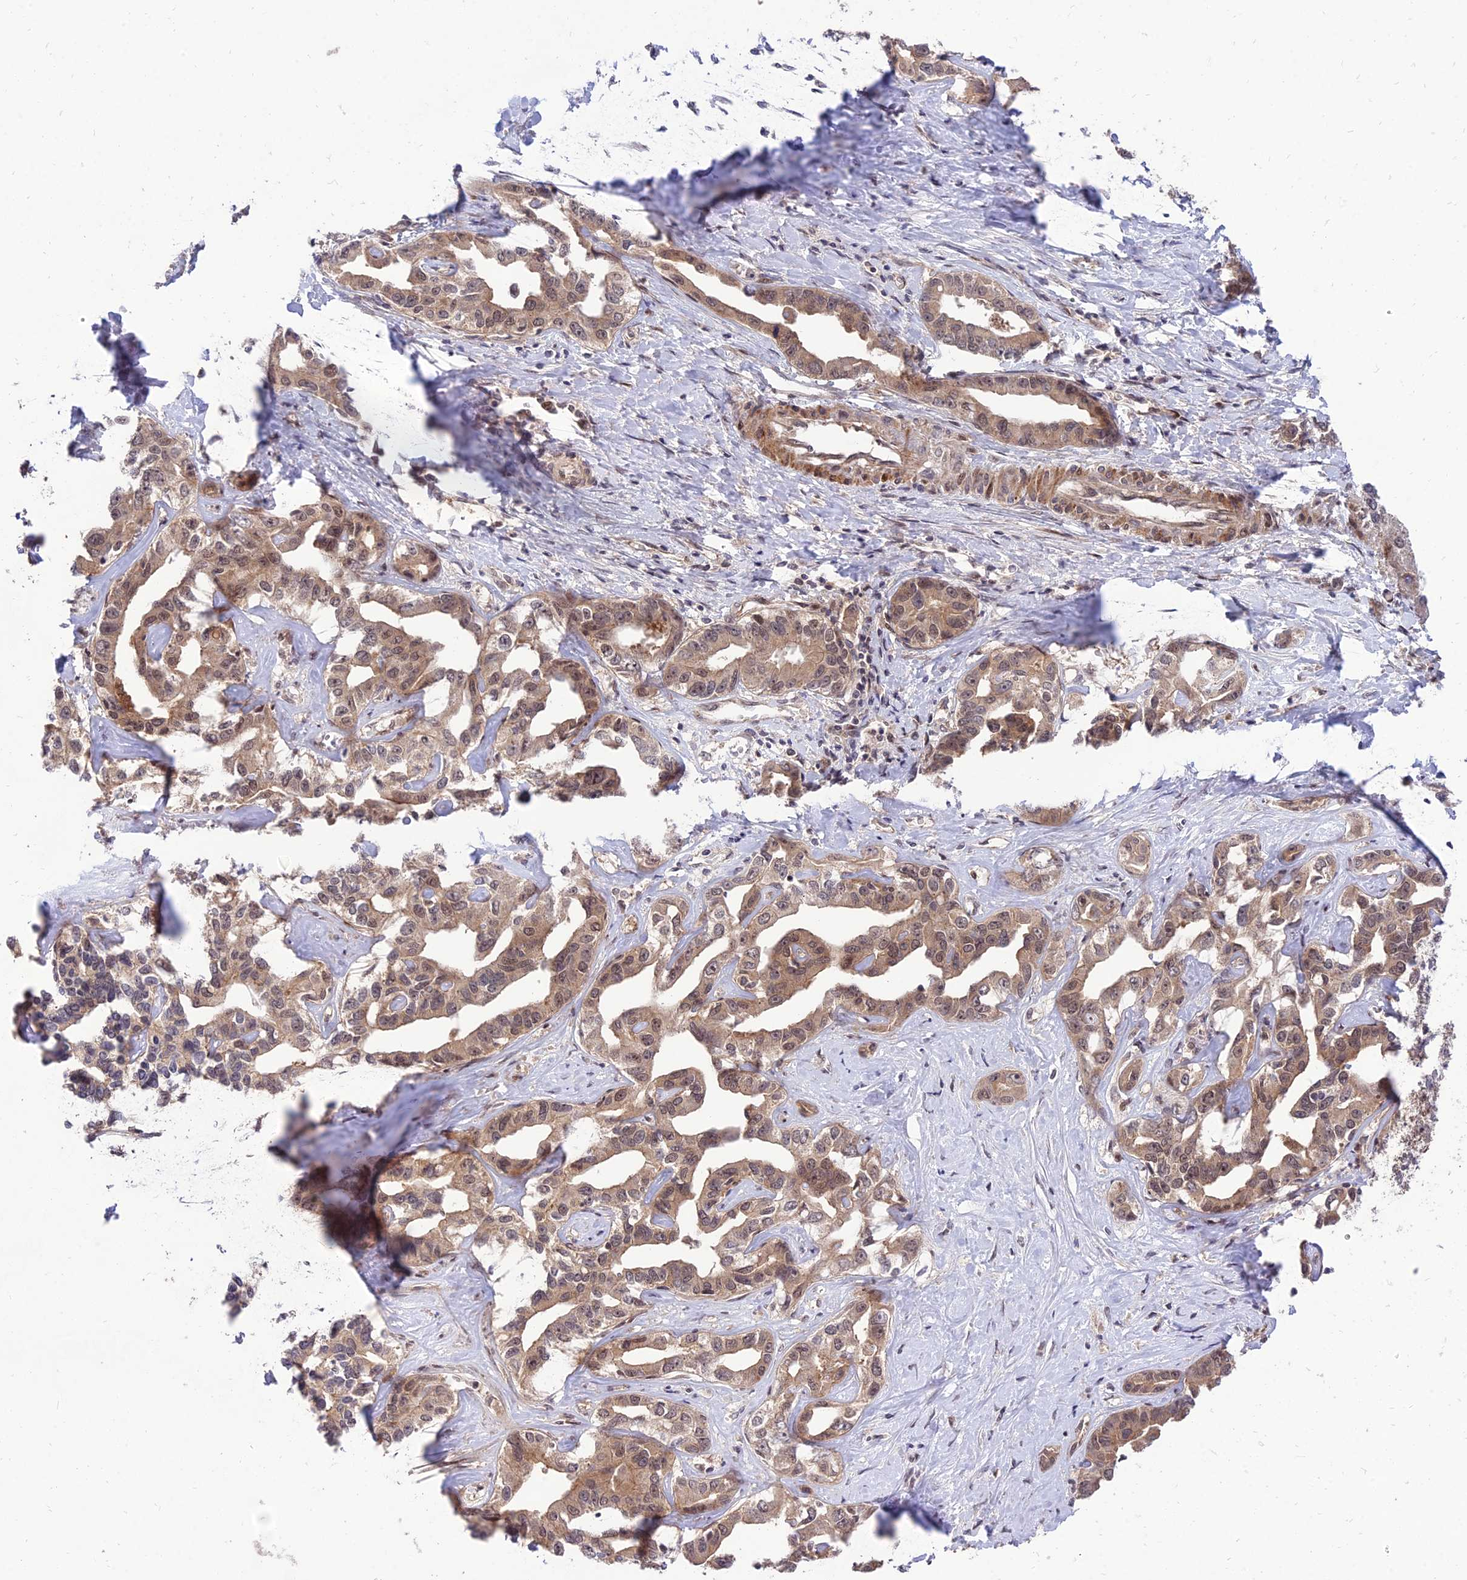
{"staining": {"intensity": "moderate", "quantity": ">75%", "location": "cytoplasmic/membranous,nuclear"}, "tissue": "liver cancer", "cell_type": "Tumor cells", "image_type": "cancer", "snomed": [{"axis": "morphology", "description": "Cholangiocarcinoma"}, {"axis": "topography", "description": "Liver"}], "caption": "Human cholangiocarcinoma (liver) stained with a brown dye displays moderate cytoplasmic/membranous and nuclear positive positivity in approximately >75% of tumor cells.", "gene": "ZNF85", "patient": {"sex": "male", "age": 59}}